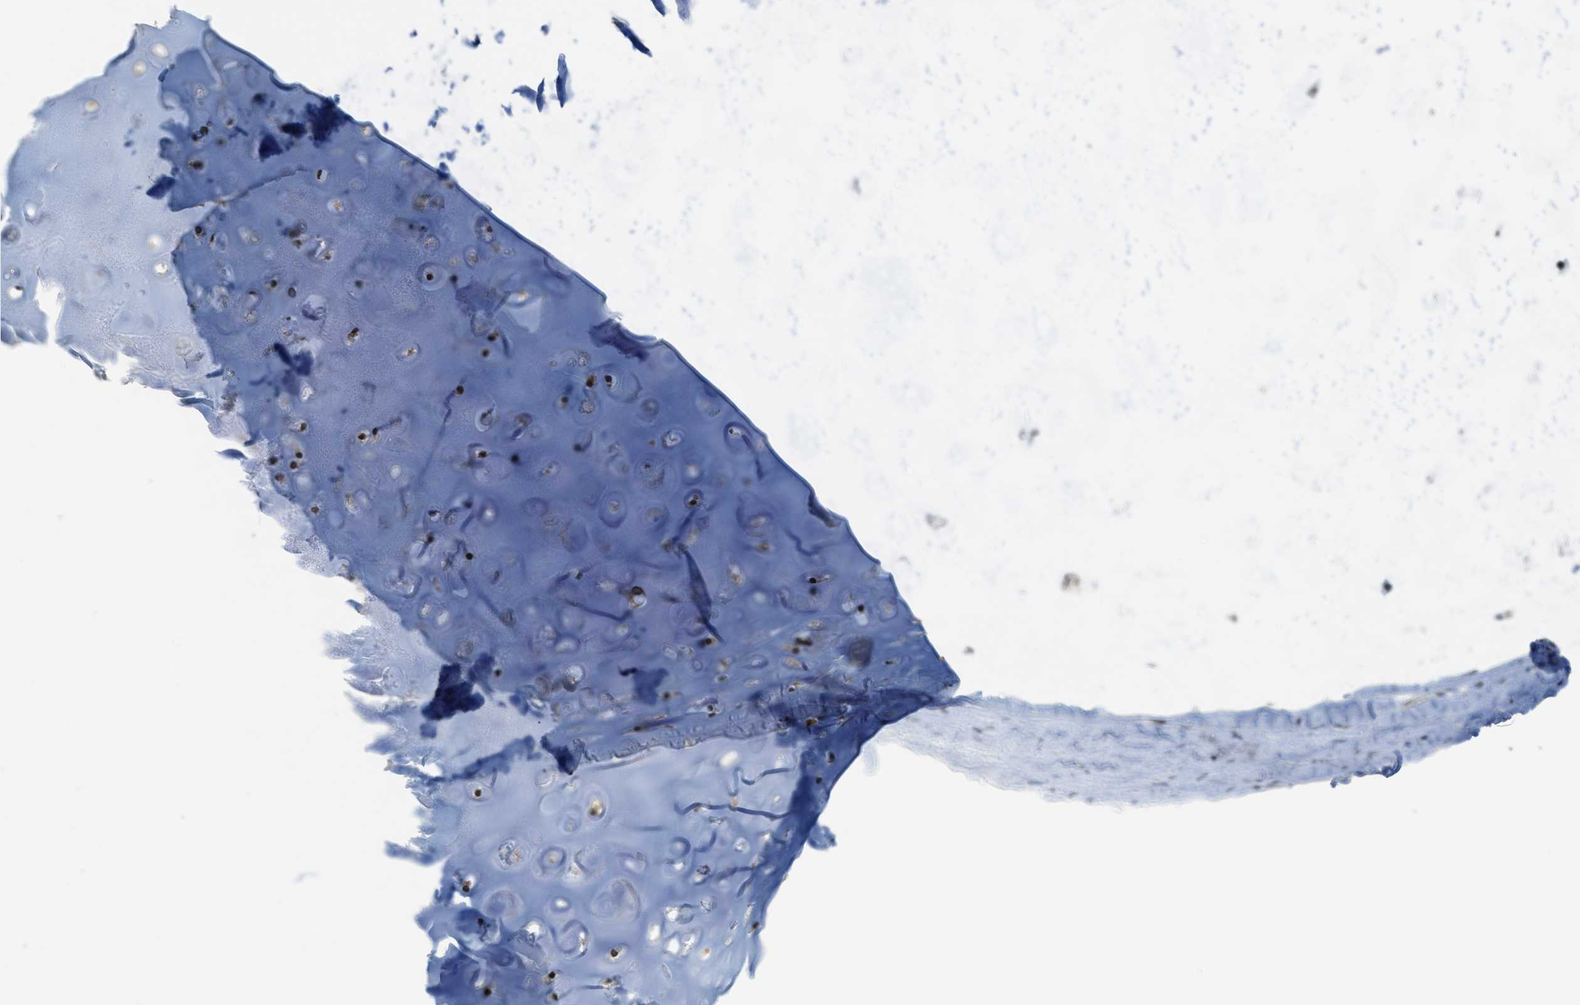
{"staining": {"intensity": "moderate", "quantity": ">75%", "location": "cytoplasmic/membranous,nuclear"}, "tissue": "adipose tissue", "cell_type": "Adipocytes", "image_type": "normal", "snomed": [{"axis": "morphology", "description": "Normal tissue, NOS"}, {"axis": "topography", "description": "Cartilage tissue"}, {"axis": "topography", "description": "Bronchus"}], "caption": "The histopathology image reveals immunohistochemical staining of benign adipose tissue. There is moderate cytoplasmic/membranous,nuclear staining is identified in about >75% of adipocytes. (brown staining indicates protein expression, while blue staining denotes nuclei).", "gene": "DNAJB1", "patient": {"sex": "female", "age": 73}}